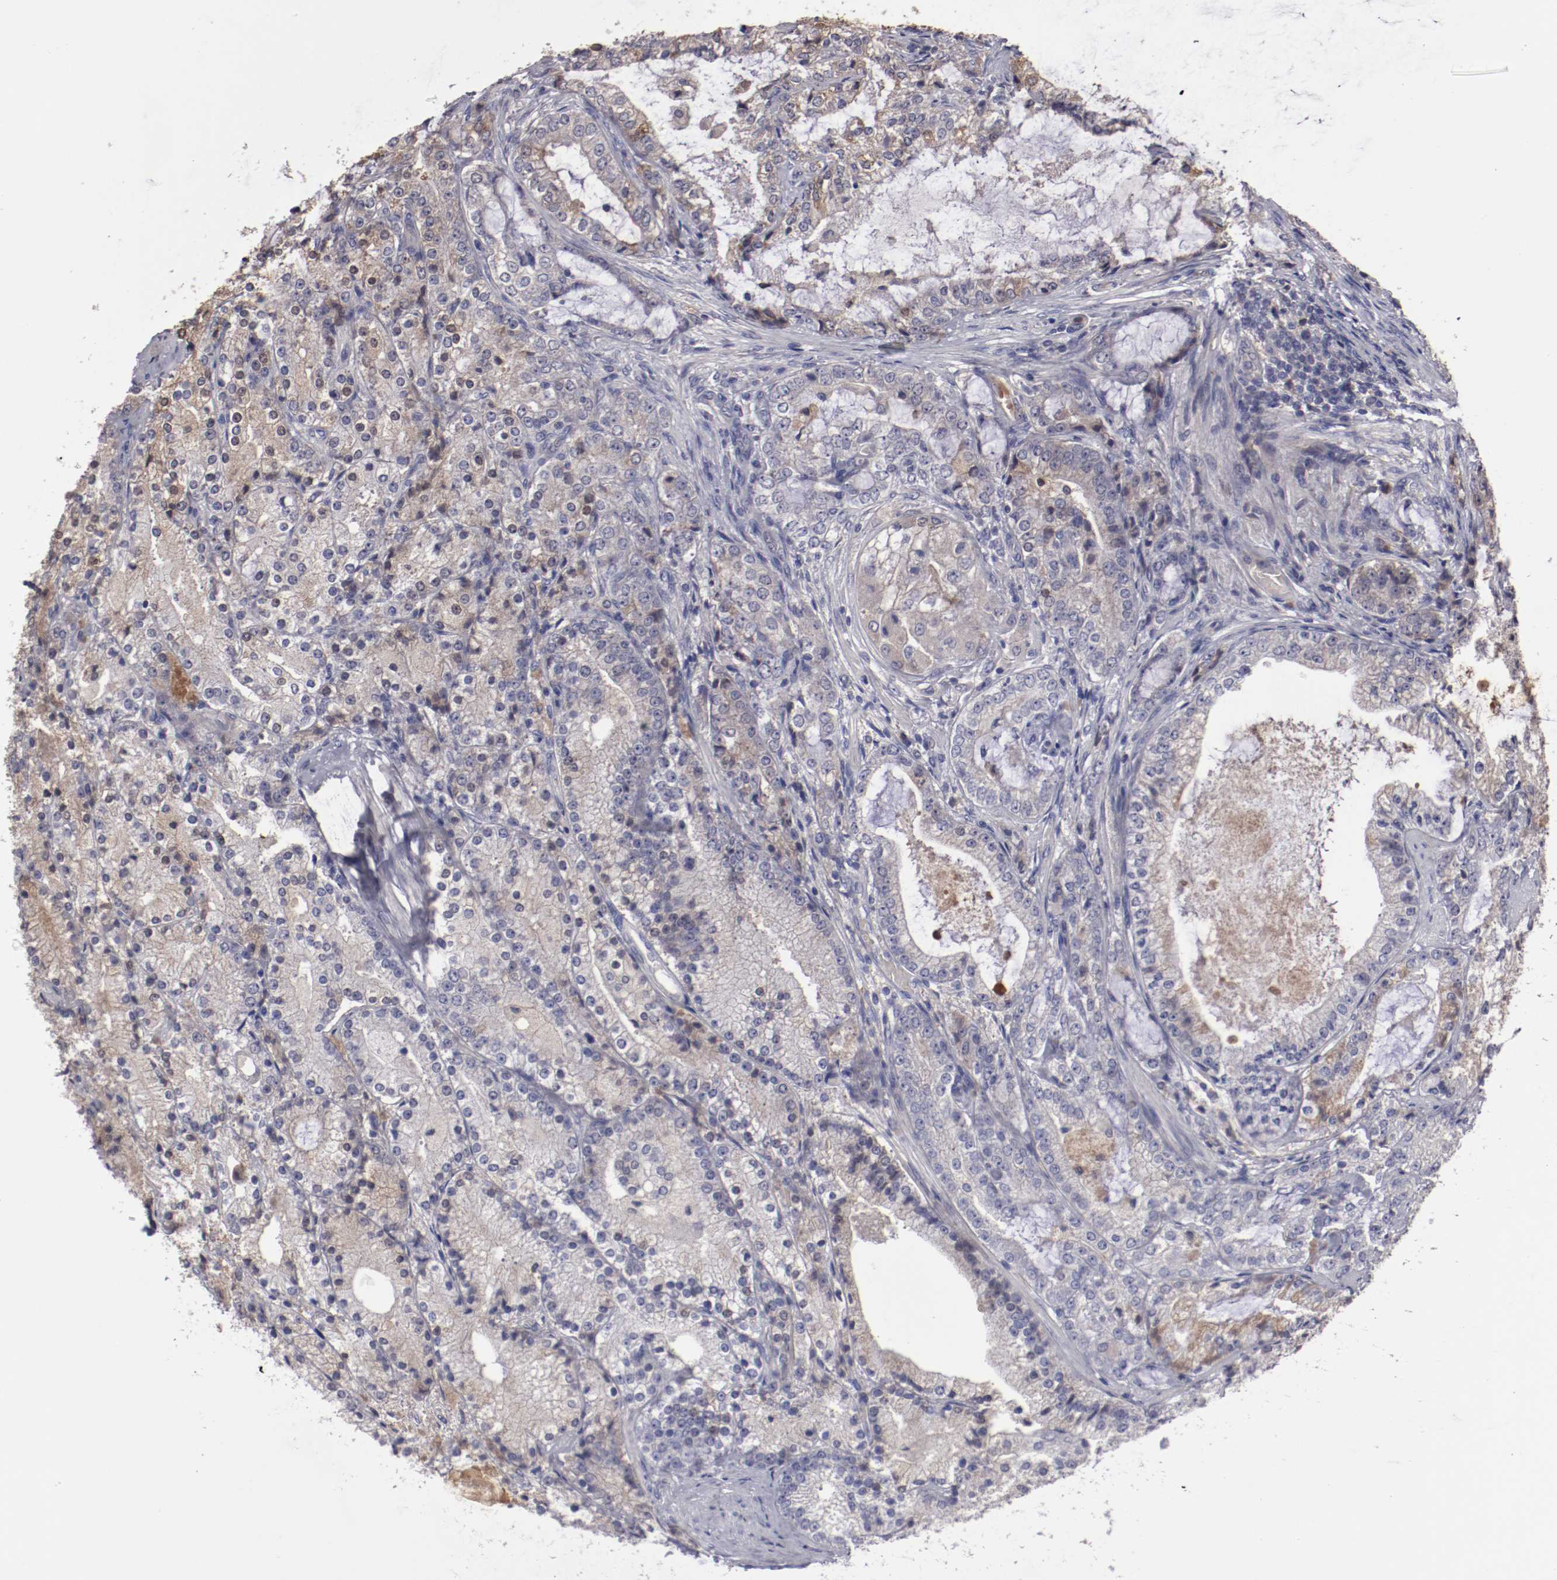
{"staining": {"intensity": "weak", "quantity": "<25%", "location": "cytoplasmic/membranous"}, "tissue": "prostate cancer", "cell_type": "Tumor cells", "image_type": "cancer", "snomed": [{"axis": "morphology", "description": "Adenocarcinoma, High grade"}, {"axis": "topography", "description": "Prostate"}], "caption": "High magnification brightfield microscopy of high-grade adenocarcinoma (prostate) stained with DAB (3,3'-diaminobenzidine) (brown) and counterstained with hematoxylin (blue): tumor cells show no significant expression.", "gene": "CP", "patient": {"sex": "male", "age": 63}}